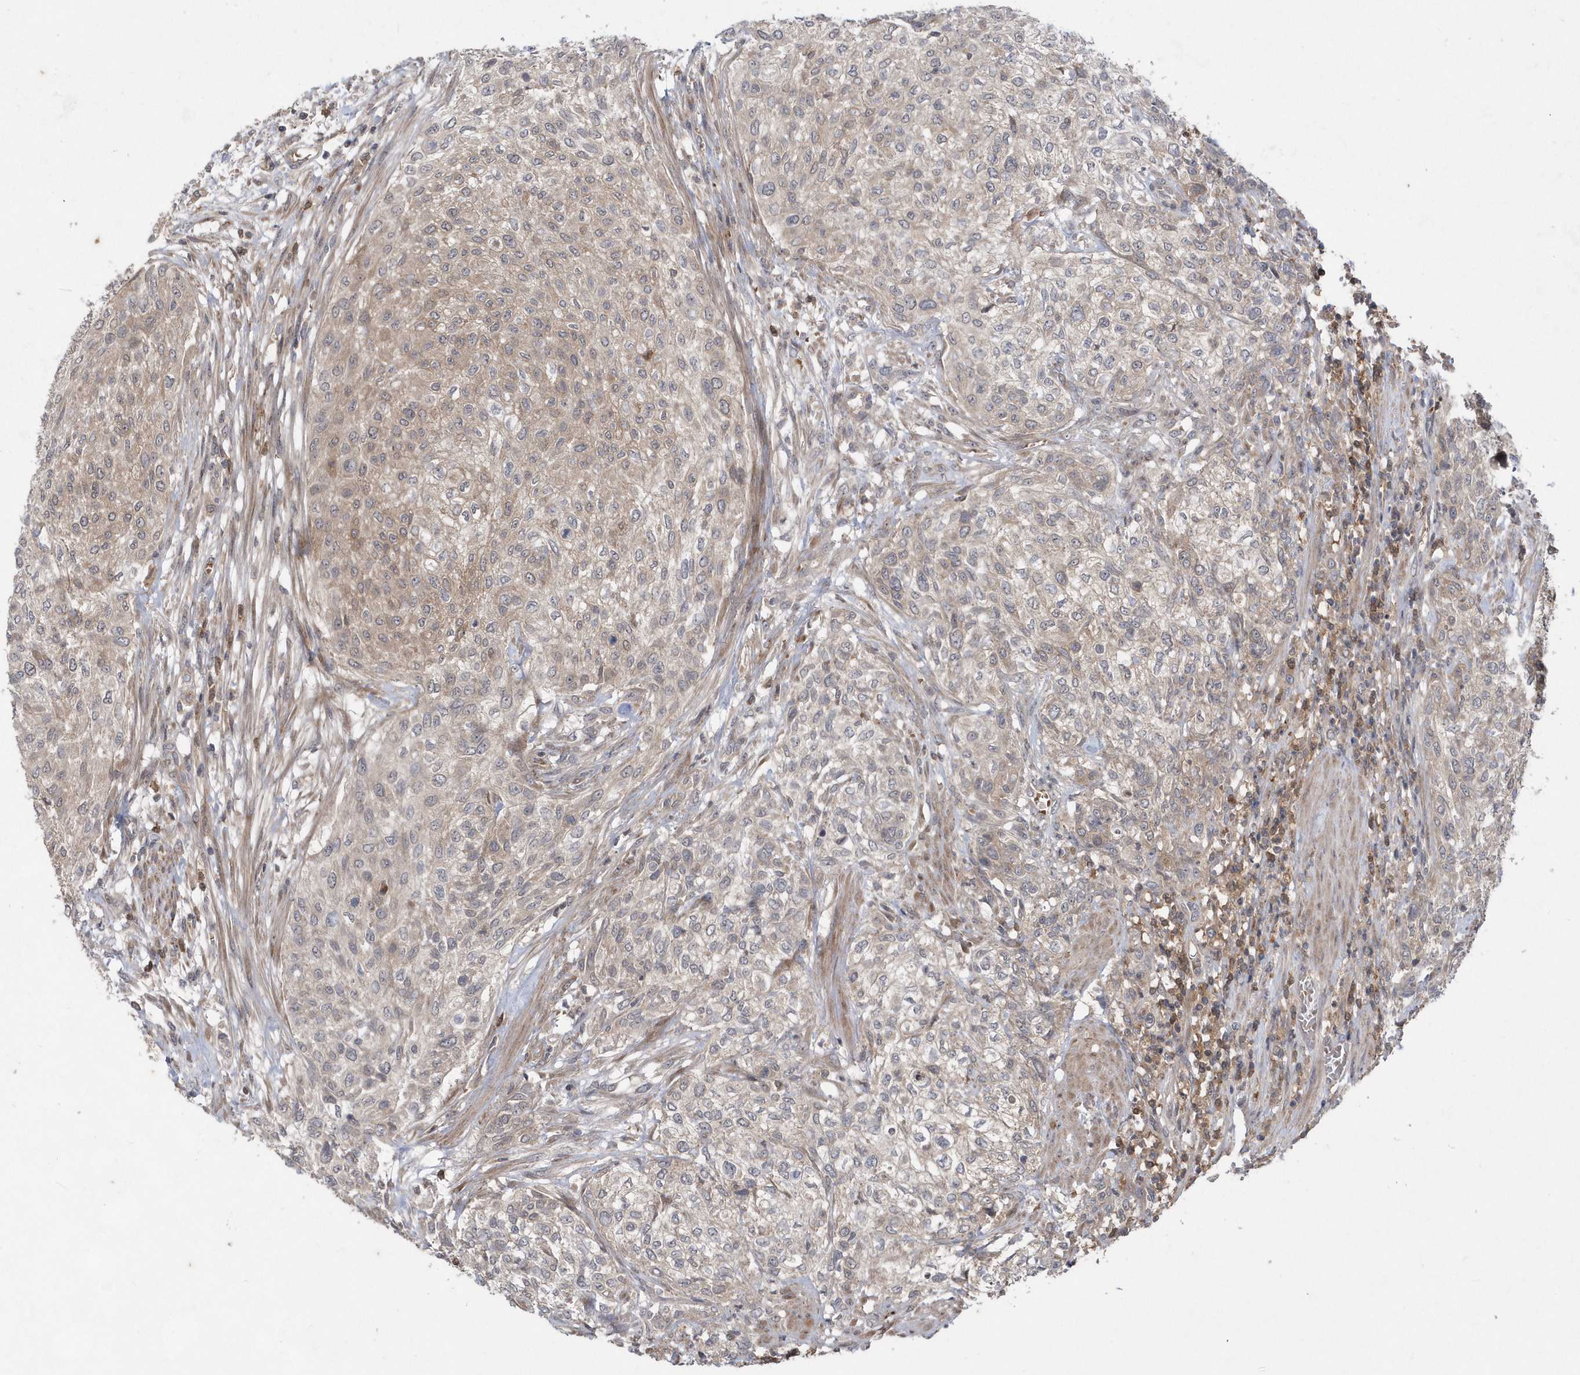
{"staining": {"intensity": "weak", "quantity": "25%-75%", "location": "cytoplasmic/membranous"}, "tissue": "urothelial cancer", "cell_type": "Tumor cells", "image_type": "cancer", "snomed": [{"axis": "morphology", "description": "Urothelial carcinoma, High grade"}, {"axis": "topography", "description": "Urinary bladder"}], "caption": "DAB (3,3'-diaminobenzidine) immunohistochemical staining of urothelial carcinoma (high-grade) displays weak cytoplasmic/membranous protein staining in about 25%-75% of tumor cells. The protein of interest is stained brown, and the nuclei are stained in blue (DAB (3,3'-diaminobenzidine) IHC with brightfield microscopy, high magnification).", "gene": "HMGCS1", "patient": {"sex": "male", "age": 35}}